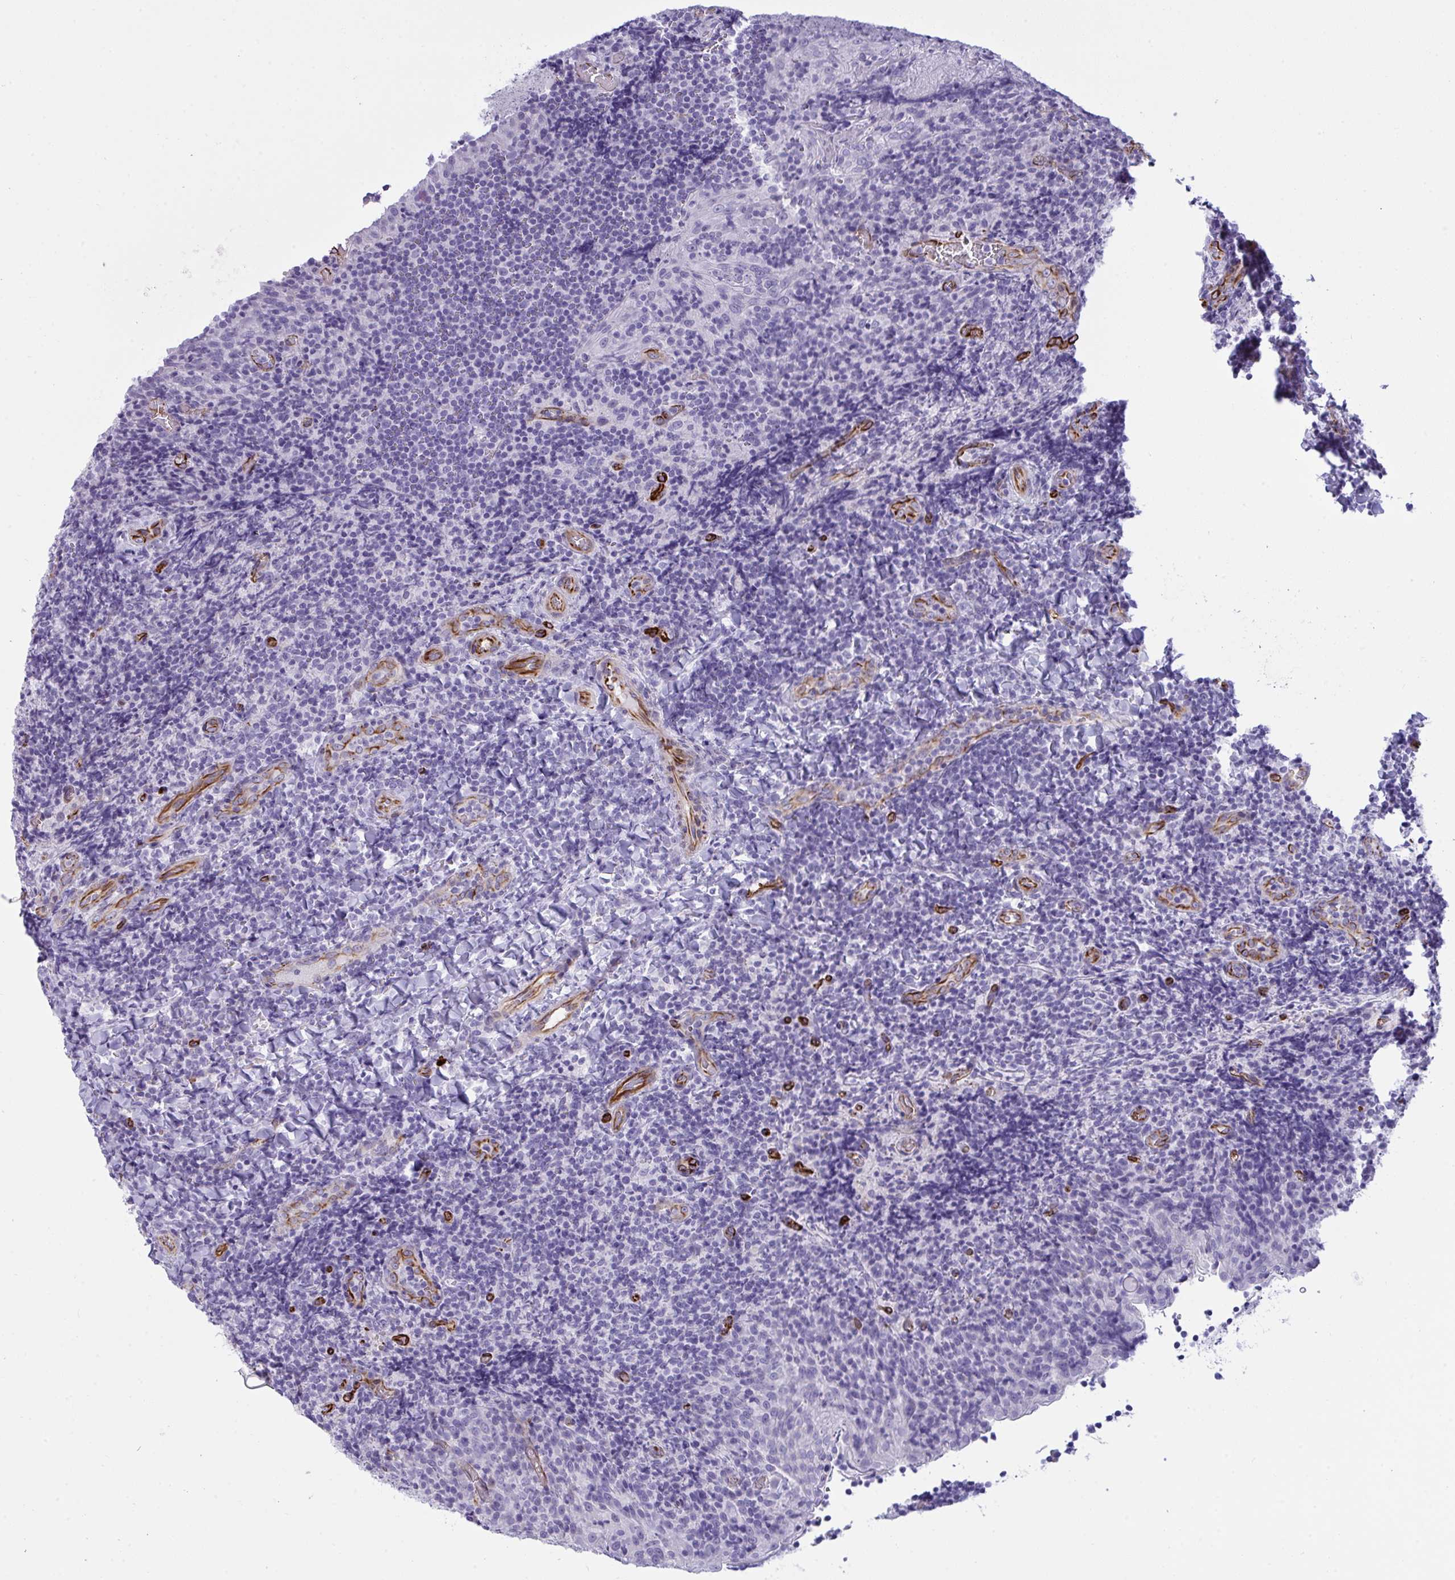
{"staining": {"intensity": "negative", "quantity": "none", "location": "none"}, "tissue": "tonsil", "cell_type": "Germinal center cells", "image_type": "normal", "snomed": [{"axis": "morphology", "description": "Normal tissue, NOS"}, {"axis": "topography", "description": "Tonsil"}], "caption": "The photomicrograph shows no staining of germinal center cells in benign tonsil.", "gene": "SLC35B1", "patient": {"sex": "male", "age": 17}}